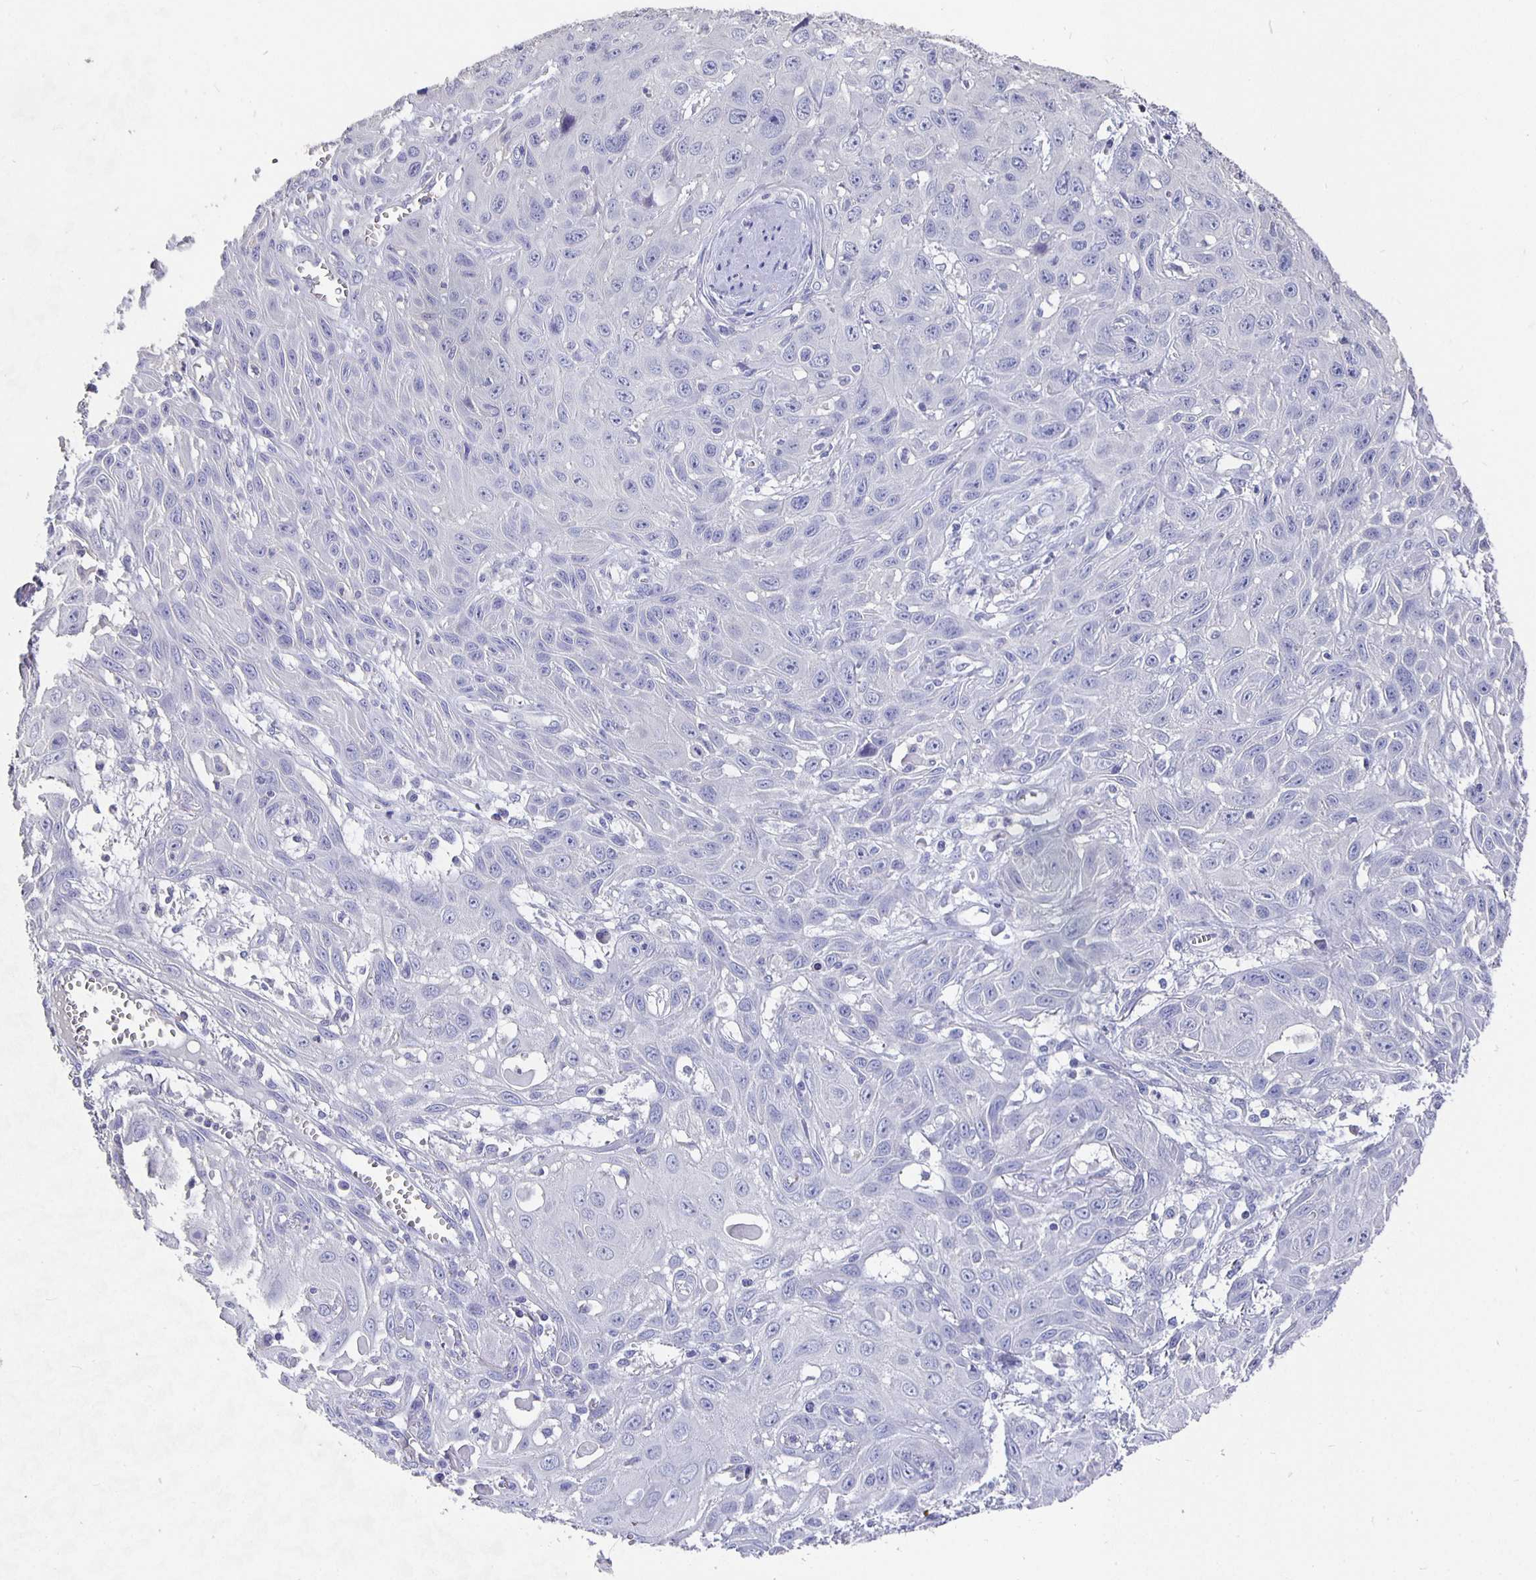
{"staining": {"intensity": "negative", "quantity": "none", "location": "none"}, "tissue": "skin cancer", "cell_type": "Tumor cells", "image_type": "cancer", "snomed": [{"axis": "morphology", "description": "Squamous cell carcinoma, NOS"}, {"axis": "topography", "description": "Skin"}, {"axis": "topography", "description": "Vulva"}], "caption": "Immunohistochemistry (IHC) photomicrograph of neoplastic tissue: skin cancer stained with DAB displays no significant protein staining in tumor cells. (DAB (3,3'-diaminobenzidine) IHC with hematoxylin counter stain).", "gene": "CFAP74", "patient": {"sex": "female", "age": 71}}